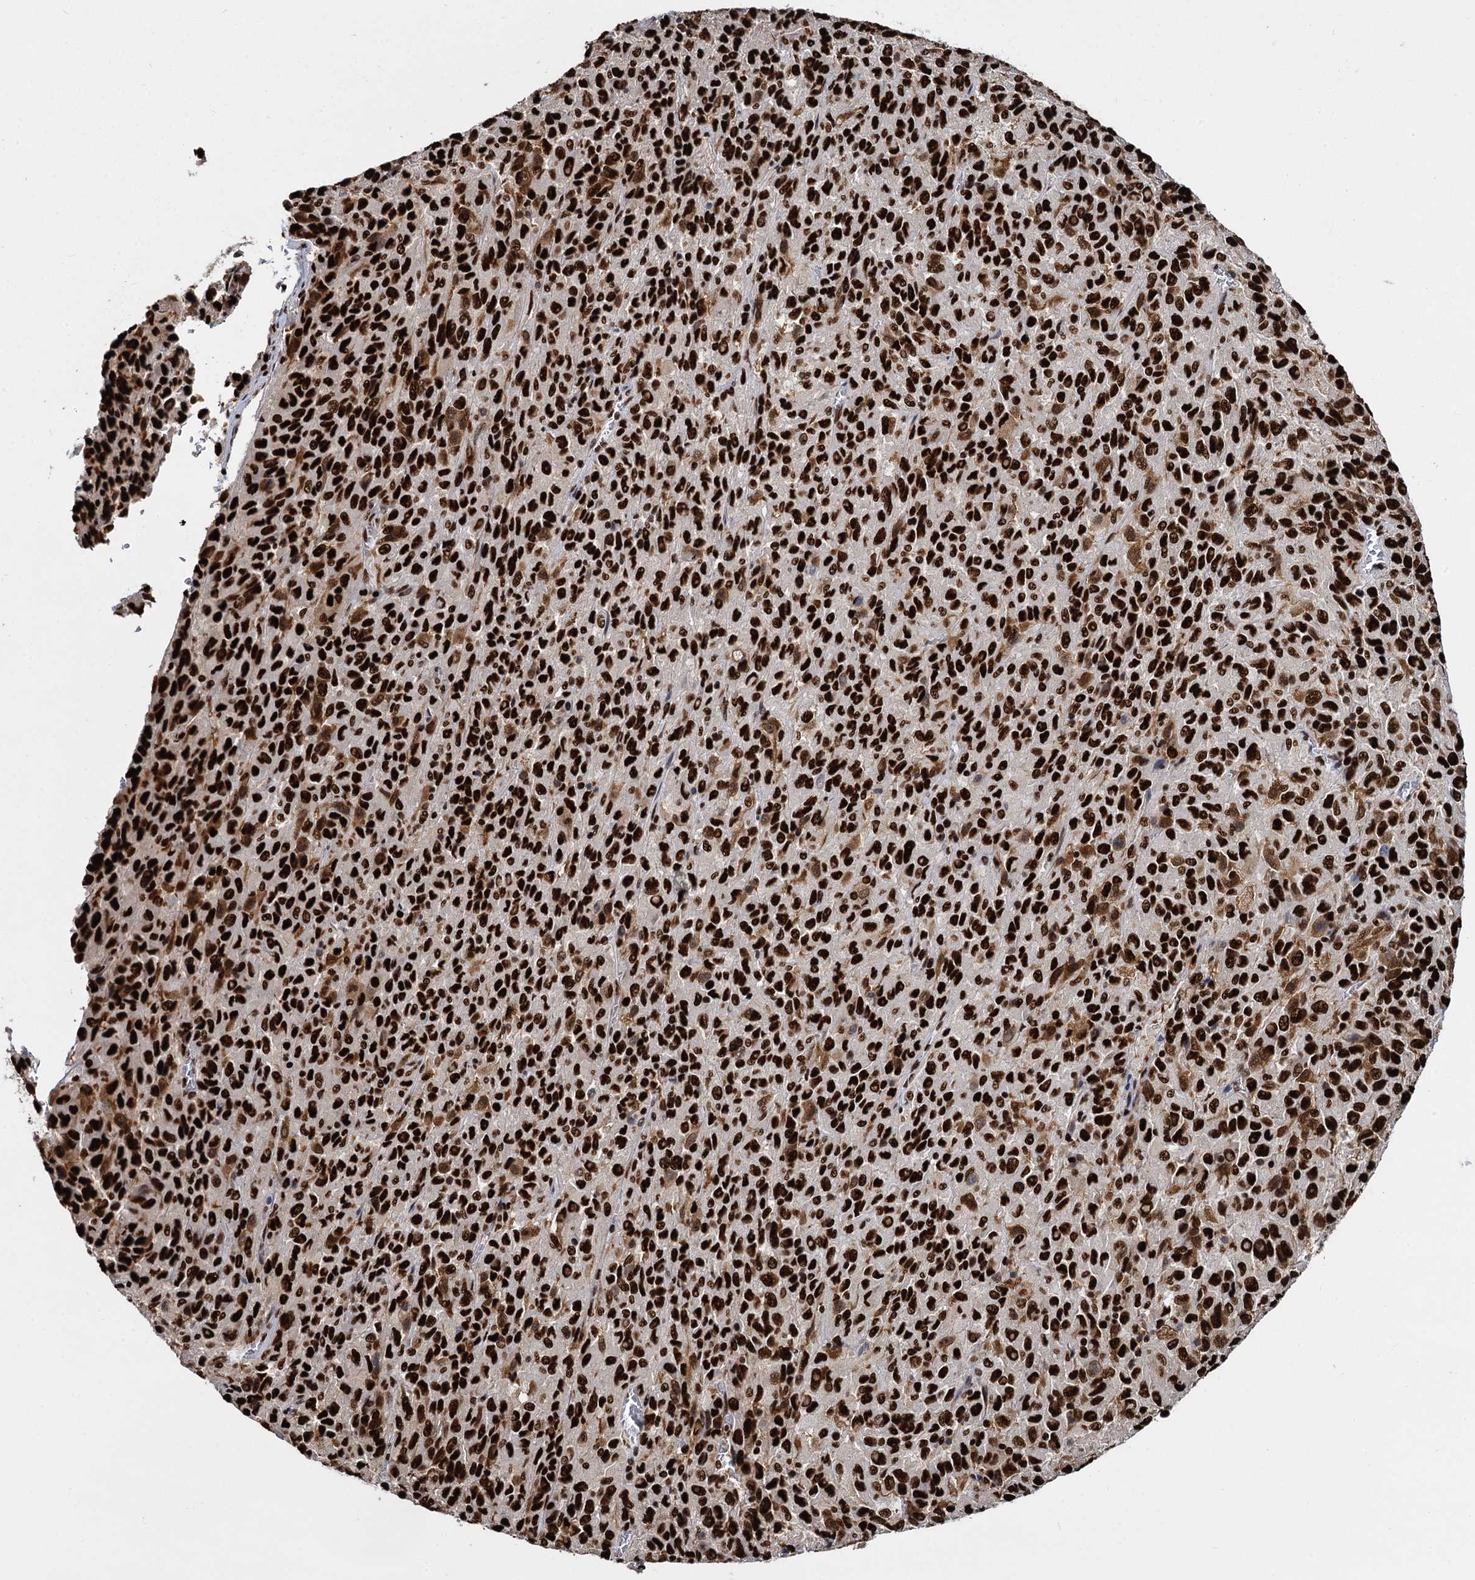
{"staining": {"intensity": "strong", "quantity": ">75%", "location": "nuclear"}, "tissue": "melanoma", "cell_type": "Tumor cells", "image_type": "cancer", "snomed": [{"axis": "morphology", "description": "Malignant melanoma, Metastatic site"}, {"axis": "topography", "description": "Lung"}], "caption": "Immunohistochemical staining of human melanoma reveals high levels of strong nuclear protein staining in approximately >75% of tumor cells.", "gene": "DCPS", "patient": {"sex": "male", "age": 64}}